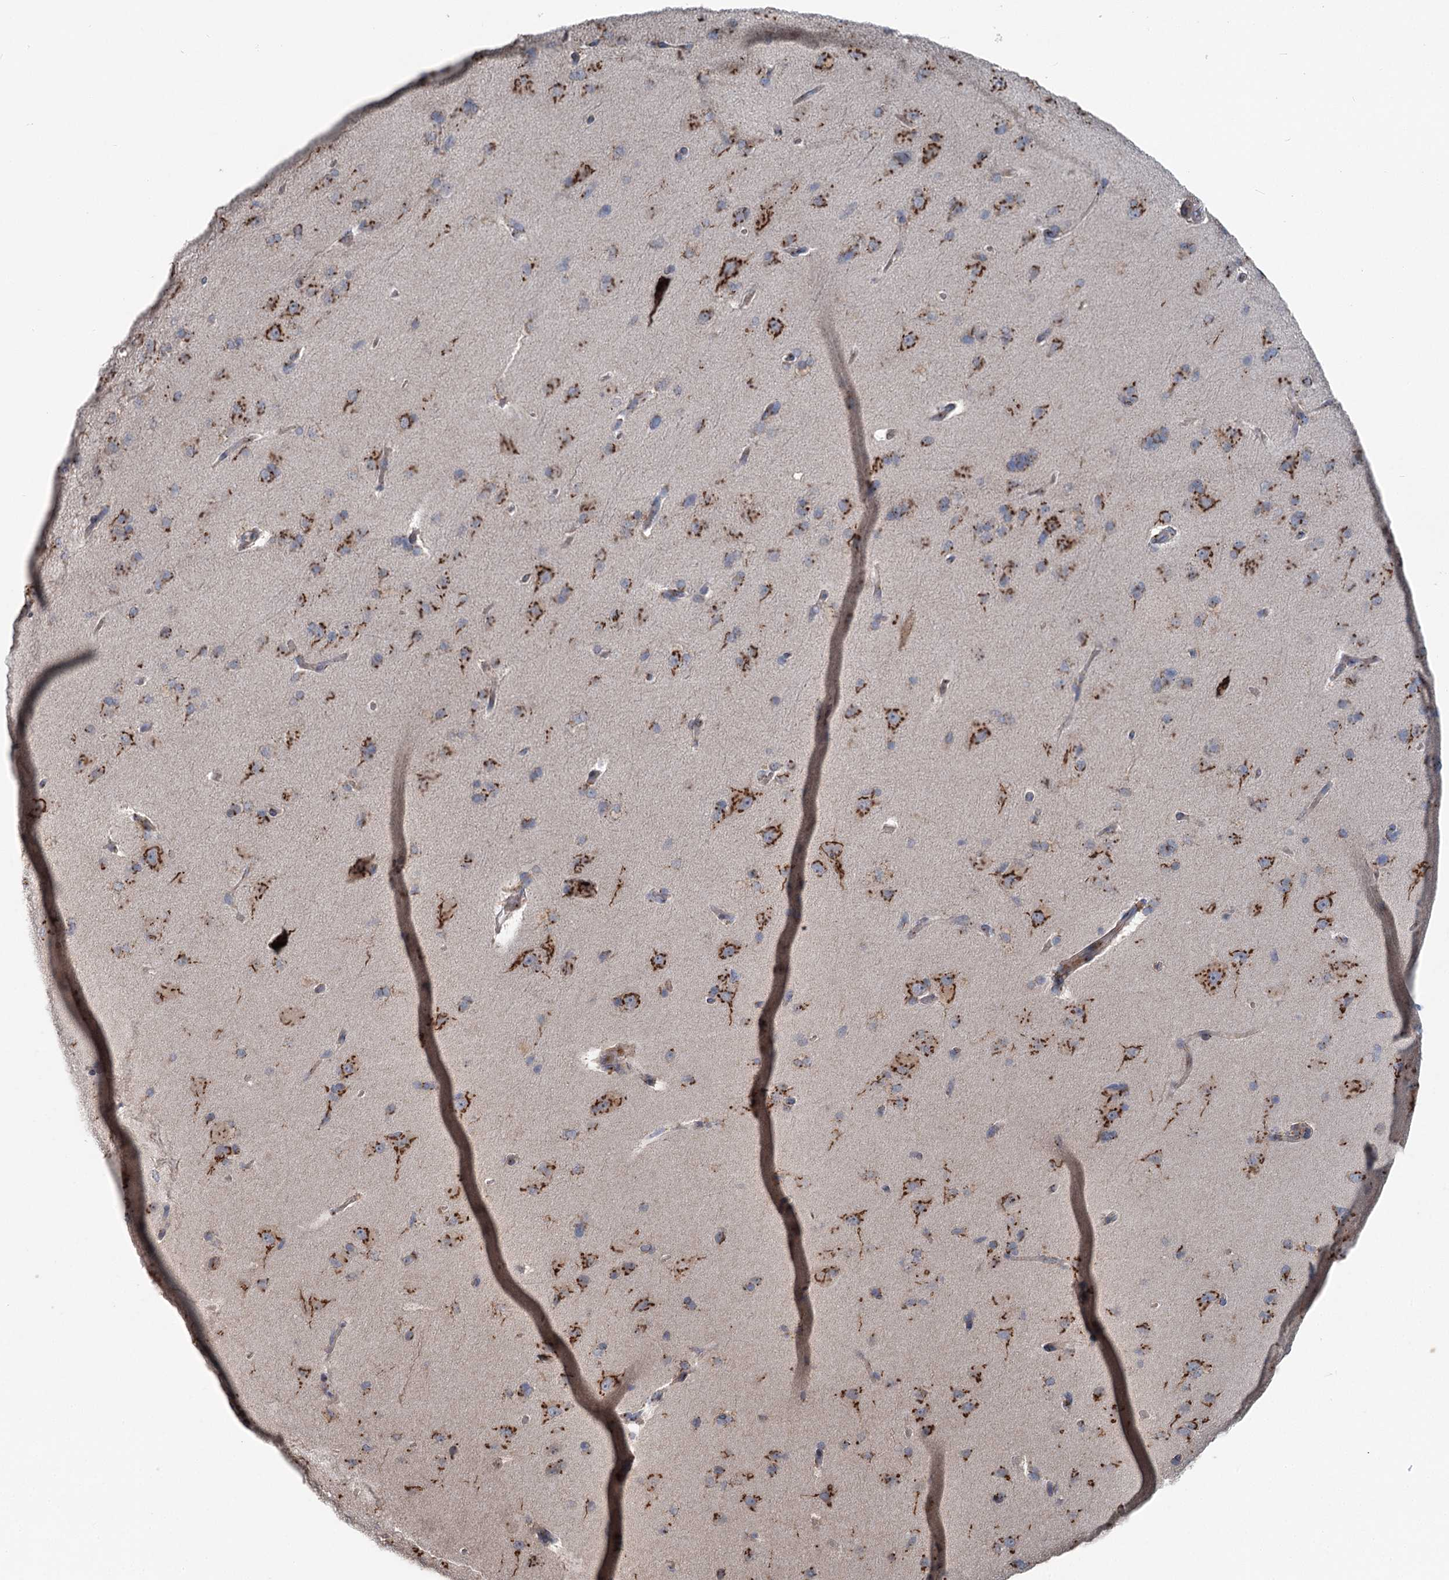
{"staining": {"intensity": "weak", "quantity": ">75%", "location": "cytoplasmic/membranous"}, "tissue": "cerebral cortex", "cell_type": "Endothelial cells", "image_type": "normal", "snomed": [{"axis": "morphology", "description": "Normal tissue, NOS"}, {"axis": "topography", "description": "Cerebral cortex"}], "caption": "Cerebral cortex stained with DAB immunohistochemistry (IHC) shows low levels of weak cytoplasmic/membranous staining in about >75% of endothelial cells.", "gene": "ITIH5", "patient": {"sex": "male", "age": 62}}